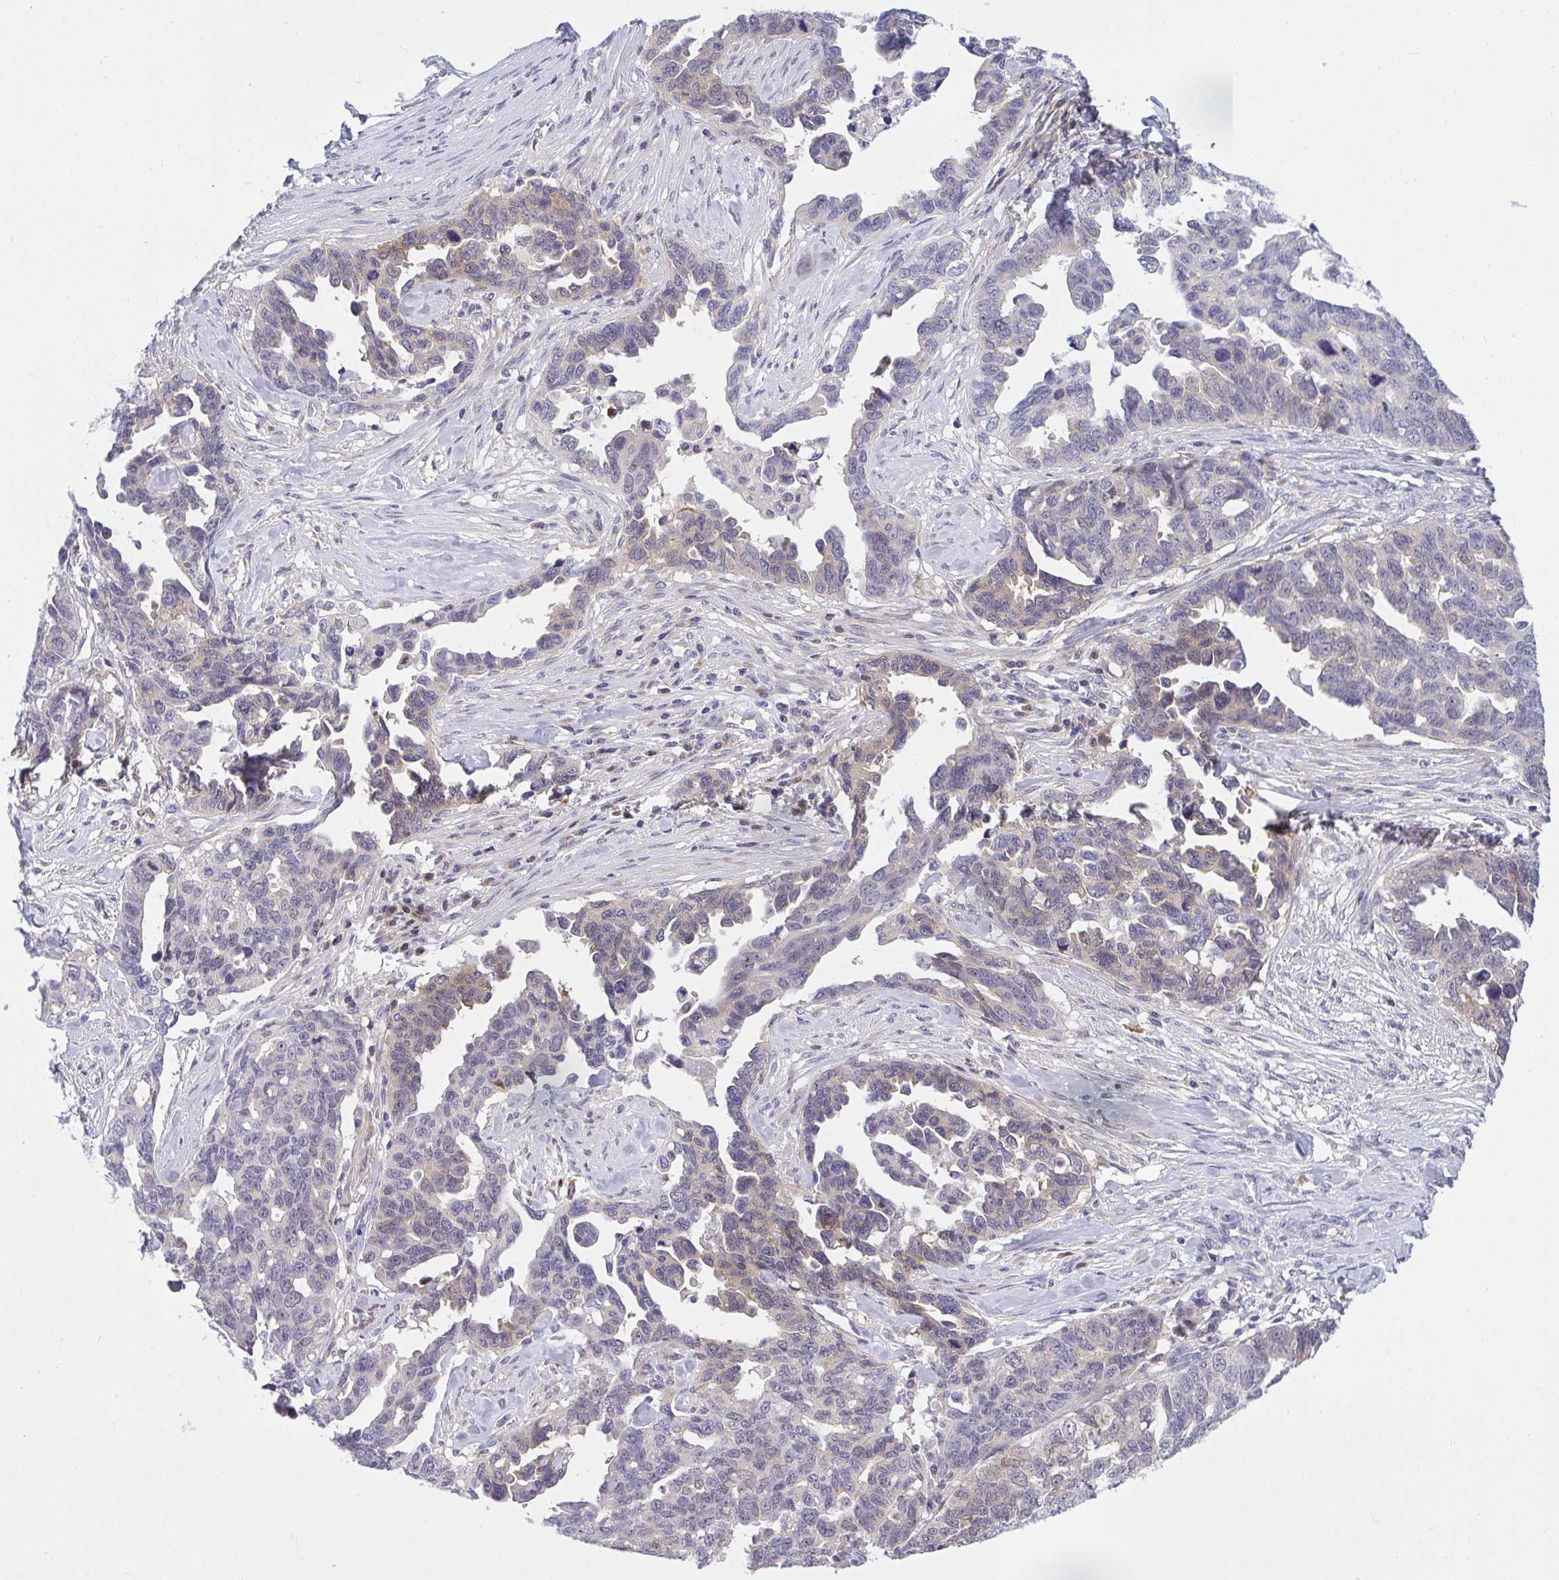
{"staining": {"intensity": "weak", "quantity": "<25%", "location": "cytoplasmic/membranous"}, "tissue": "ovarian cancer", "cell_type": "Tumor cells", "image_type": "cancer", "snomed": [{"axis": "morphology", "description": "Cystadenocarcinoma, serous, NOS"}, {"axis": "topography", "description": "Ovary"}], "caption": "Tumor cells show no significant positivity in ovarian cancer. Nuclei are stained in blue.", "gene": "ZNF554", "patient": {"sex": "female", "age": 69}}